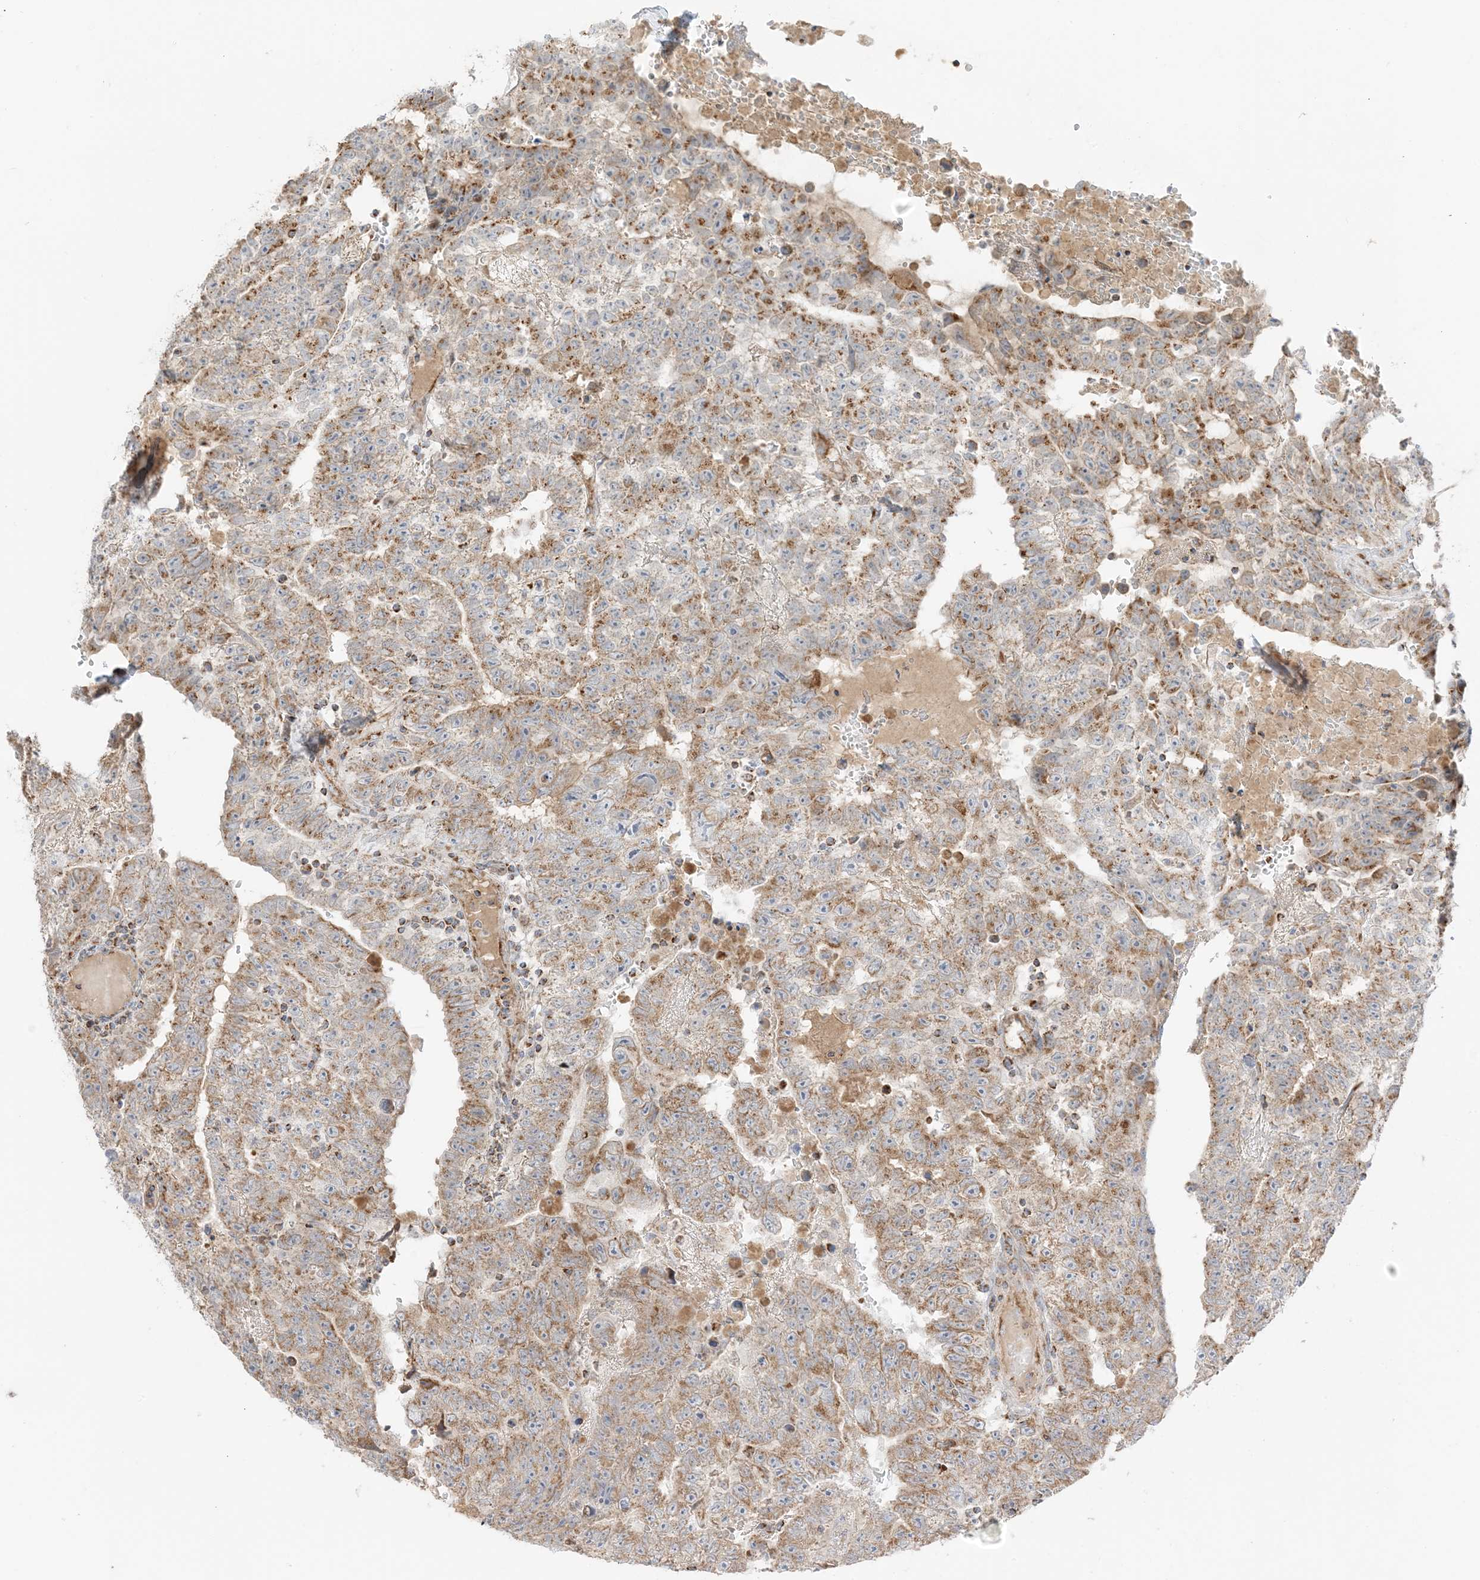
{"staining": {"intensity": "moderate", "quantity": ">75%", "location": "cytoplasmic/membranous"}, "tissue": "testis cancer", "cell_type": "Tumor cells", "image_type": "cancer", "snomed": [{"axis": "morphology", "description": "Carcinoma, Embryonal, NOS"}, {"axis": "topography", "description": "Testis"}], "caption": "About >75% of tumor cells in human testis cancer (embryonal carcinoma) display moderate cytoplasmic/membranous protein staining as visualized by brown immunohistochemical staining.", "gene": "SLC25A12", "patient": {"sex": "male", "age": 25}}